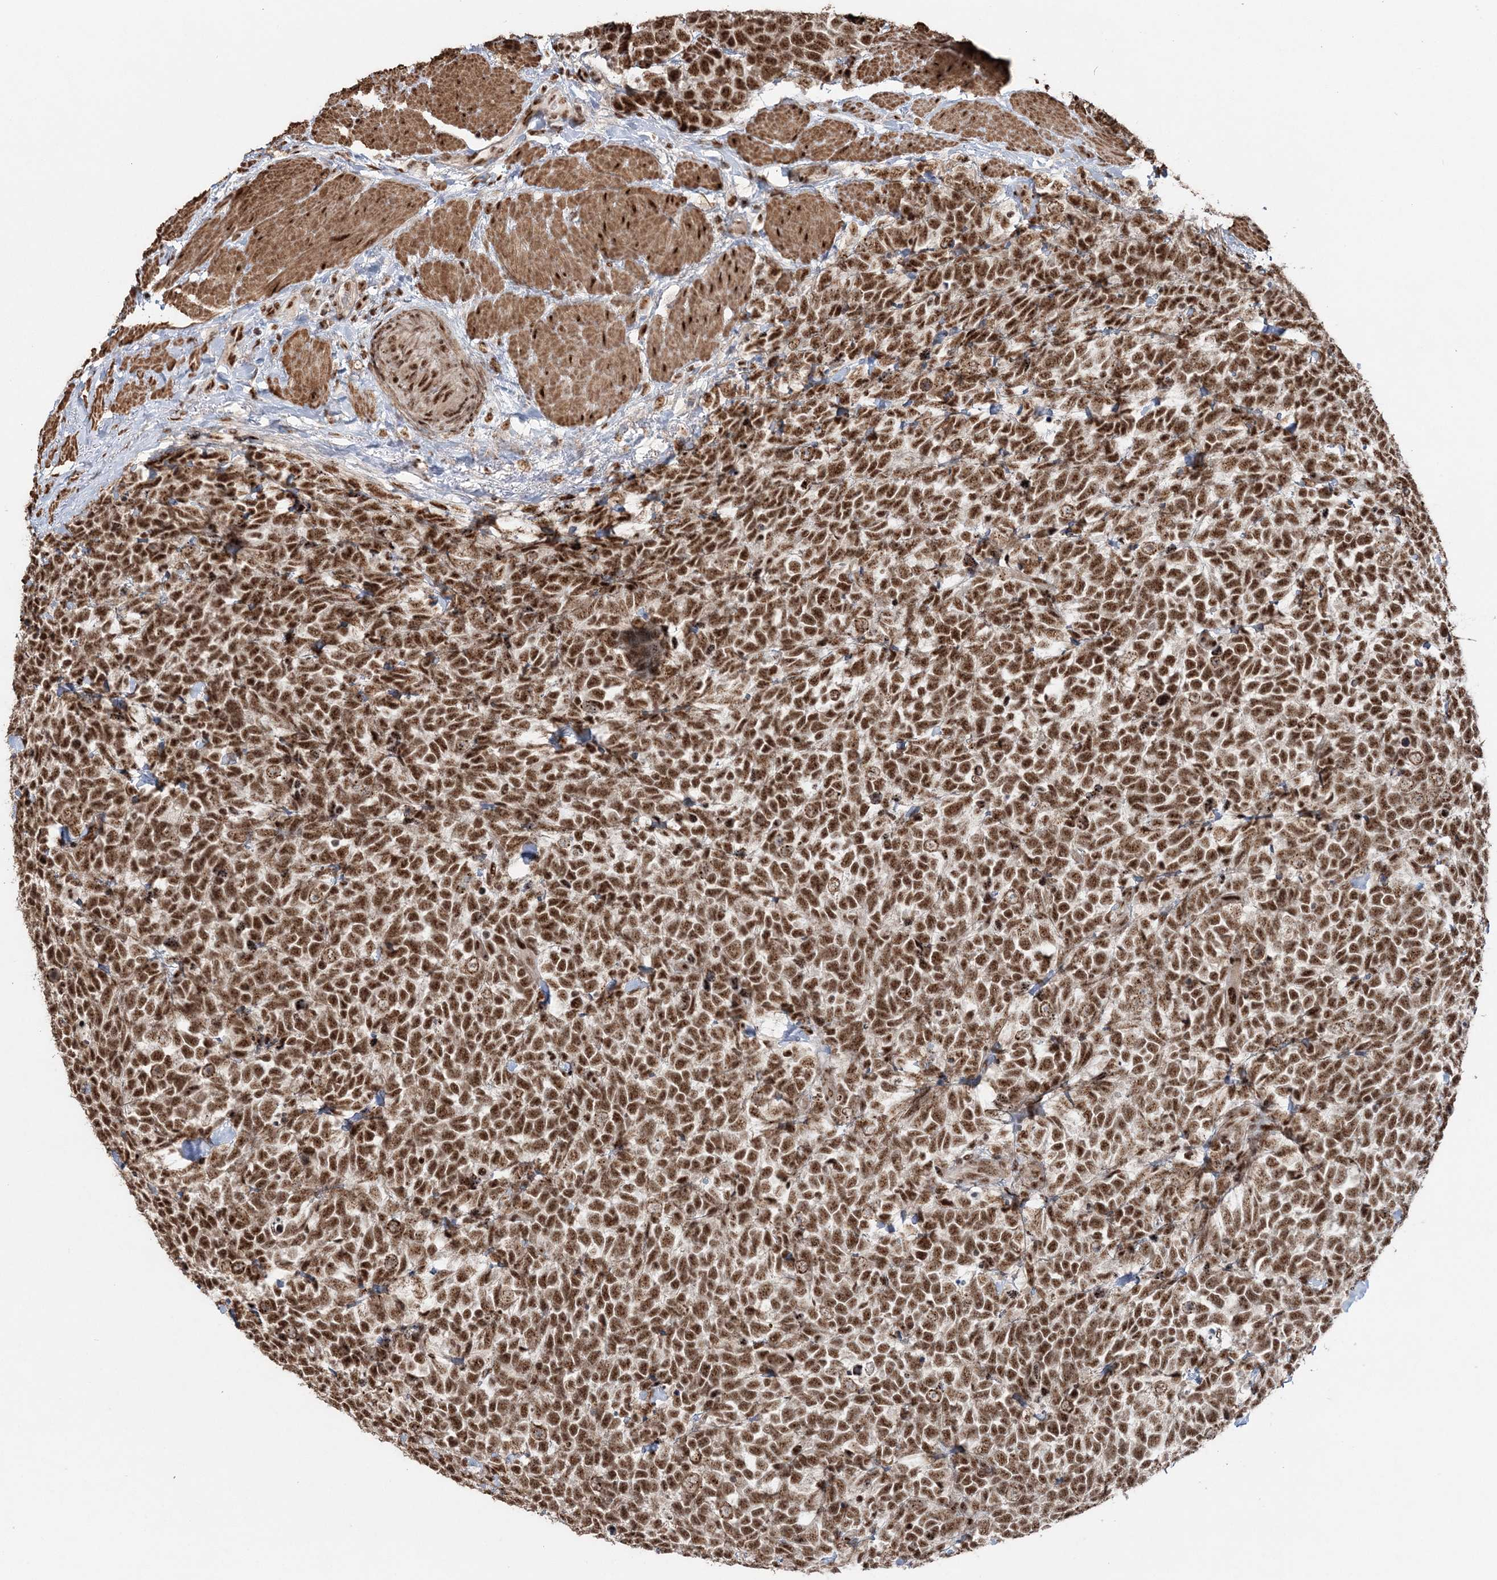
{"staining": {"intensity": "strong", "quantity": ">75%", "location": "nuclear"}, "tissue": "urothelial cancer", "cell_type": "Tumor cells", "image_type": "cancer", "snomed": [{"axis": "morphology", "description": "Urothelial carcinoma, High grade"}, {"axis": "topography", "description": "Urinary bladder"}], "caption": "Immunohistochemical staining of urothelial cancer demonstrates high levels of strong nuclear positivity in about >75% of tumor cells. (DAB (3,3'-diaminobenzidine) IHC with brightfield microscopy, high magnification).", "gene": "EXOSC8", "patient": {"sex": "female", "age": 82}}